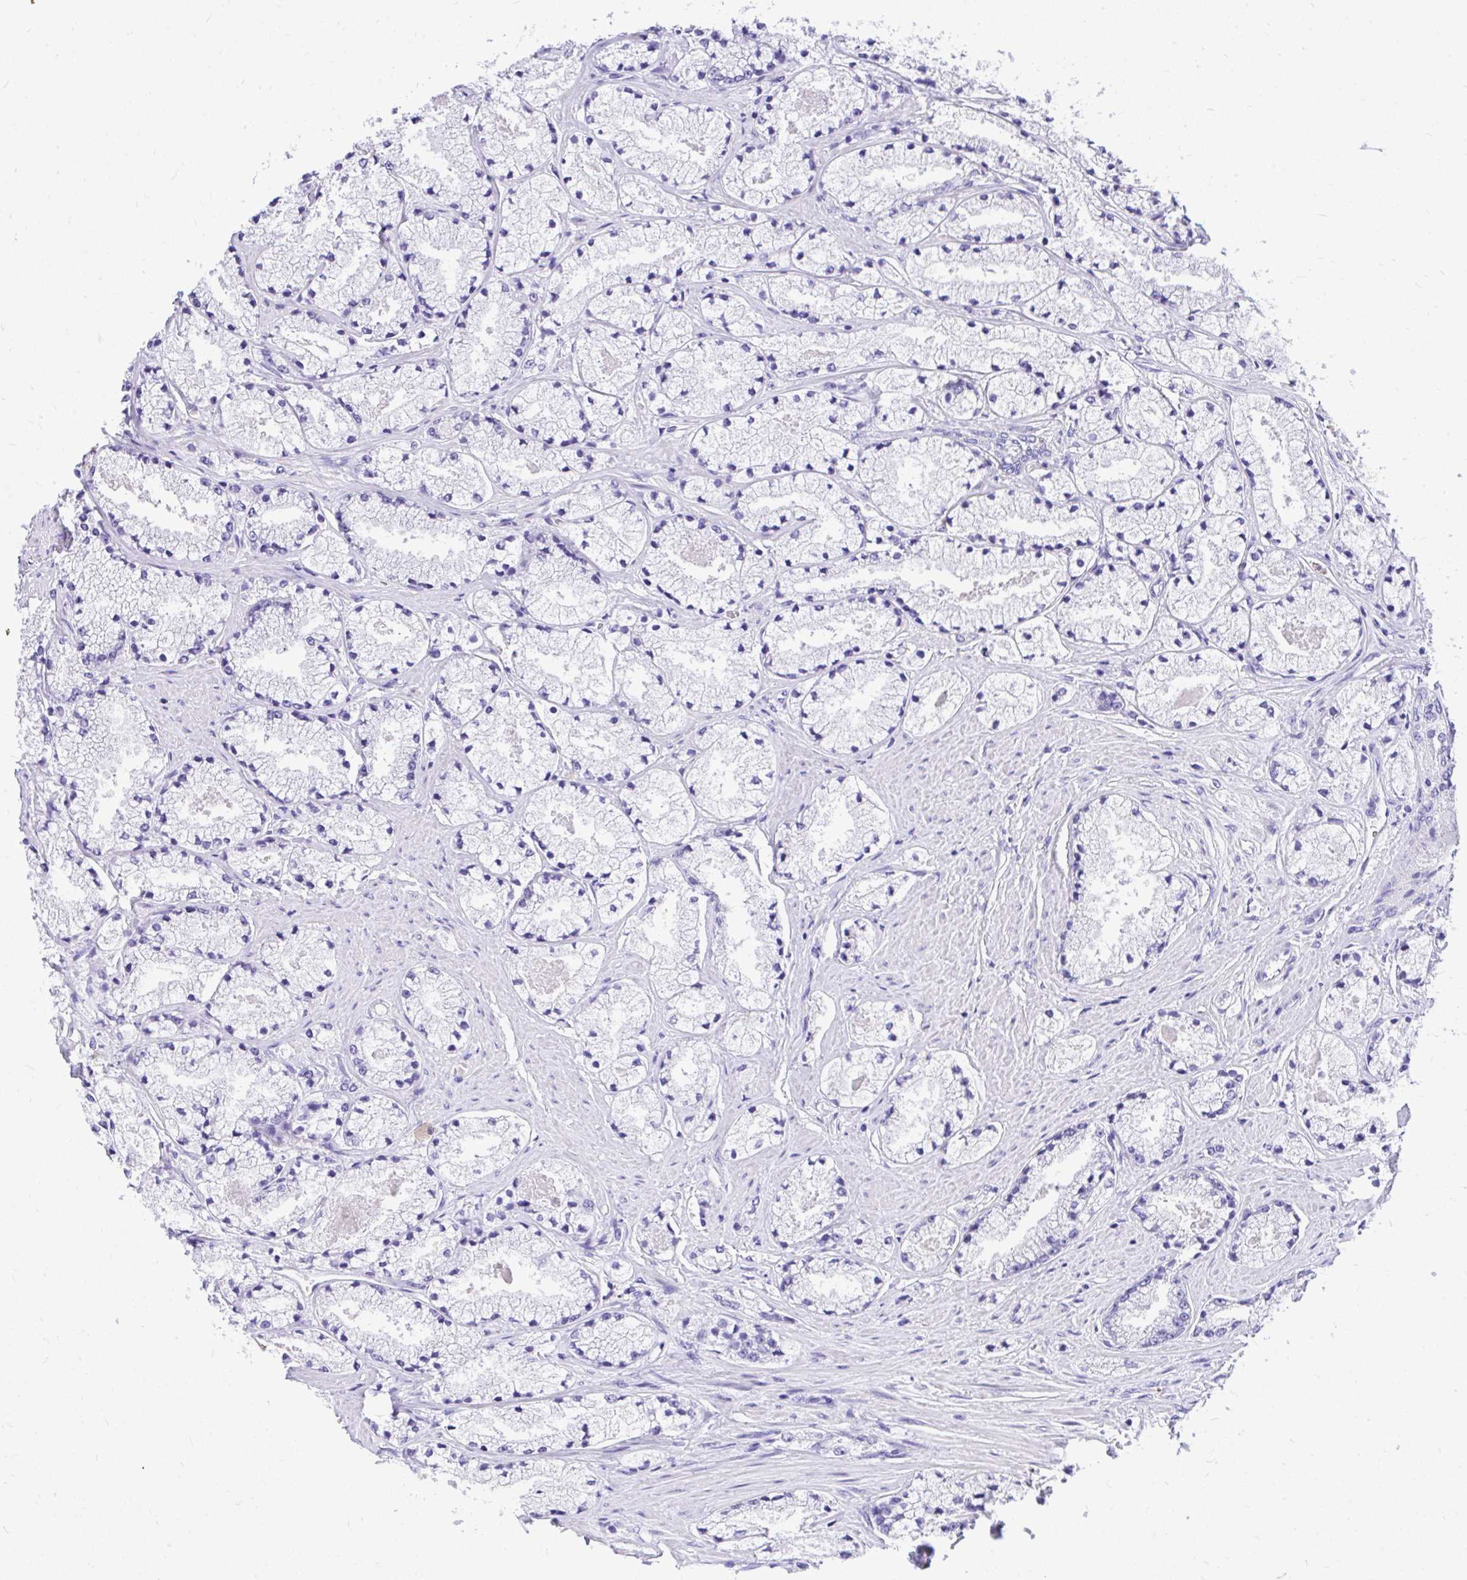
{"staining": {"intensity": "negative", "quantity": "none", "location": "none"}, "tissue": "prostate cancer", "cell_type": "Tumor cells", "image_type": "cancer", "snomed": [{"axis": "morphology", "description": "Adenocarcinoma, High grade"}, {"axis": "topography", "description": "Prostate"}], "caption": "Immunohistochemistry histopathology image of human prostate cancer (high-grade adenocarcinoma) stained for a protein (brown), which exhibits no positivity in tumor cells.", "gene": "MON1A", "patient": {"sex": "male", "age": 63}}